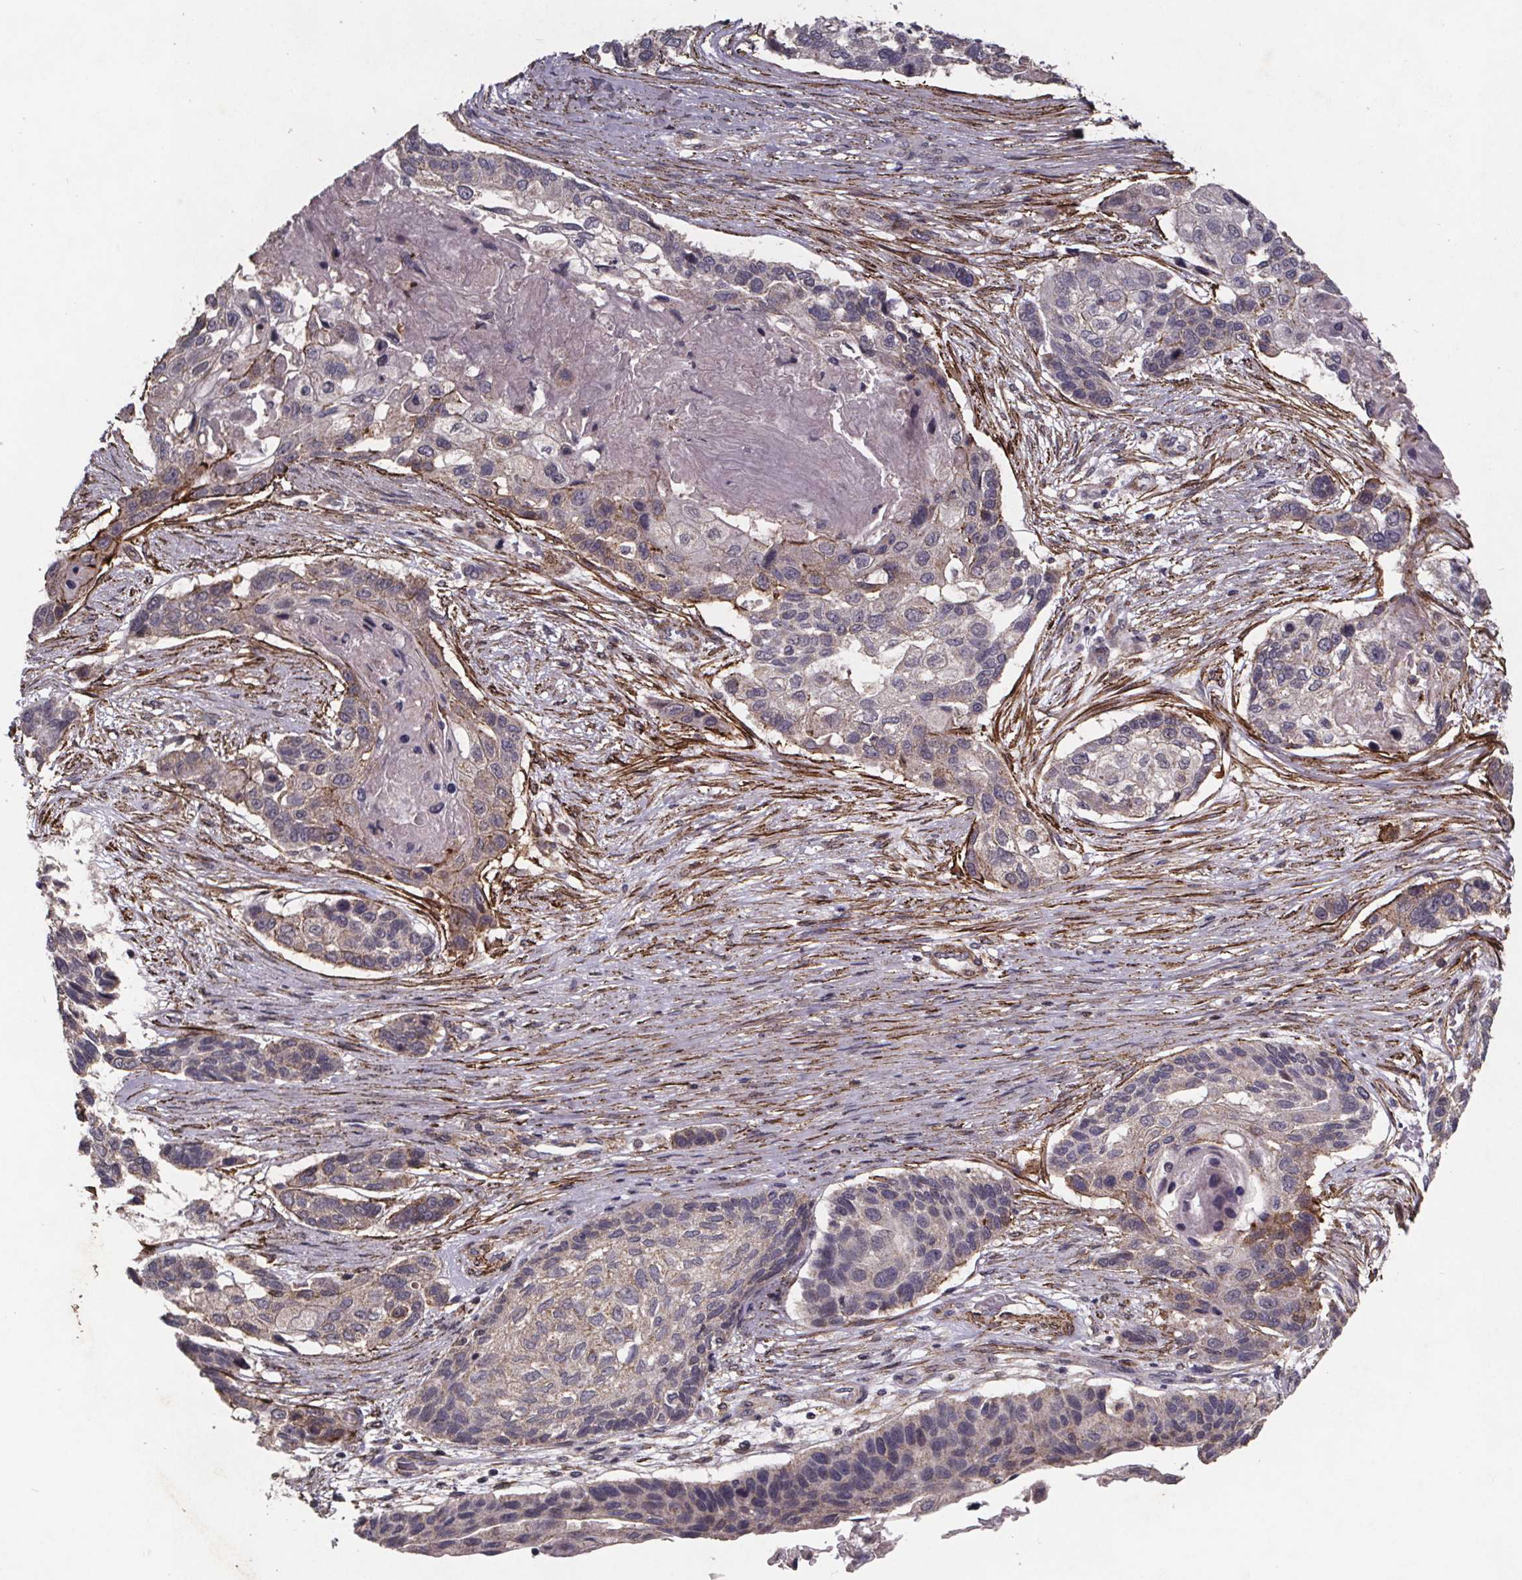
{"staining": {"intensity": "weak", "quantity": "<25%", "location": "cytoplasmic/membranous"}, "tissue": "lung cancer", "cell_type": "Tumor cells", "image_type": "cancer", "snomed": [{"axis": "morphology", "description": "Squamous cell carcinoma, NOS"}, {"axis": "topography", "description": "Lung"}], "caption": "Micrograph shows no significant protein positivity in tumor cells of lung squamous cell carcinoma. The staining was performed using DAB to visualize the protein expression in brown, while the nuclei were stained in blue with hematoxylin (Magnification: 20x).", "gene": "PALLD", "patient": {"sex": "male", "age": 69}}